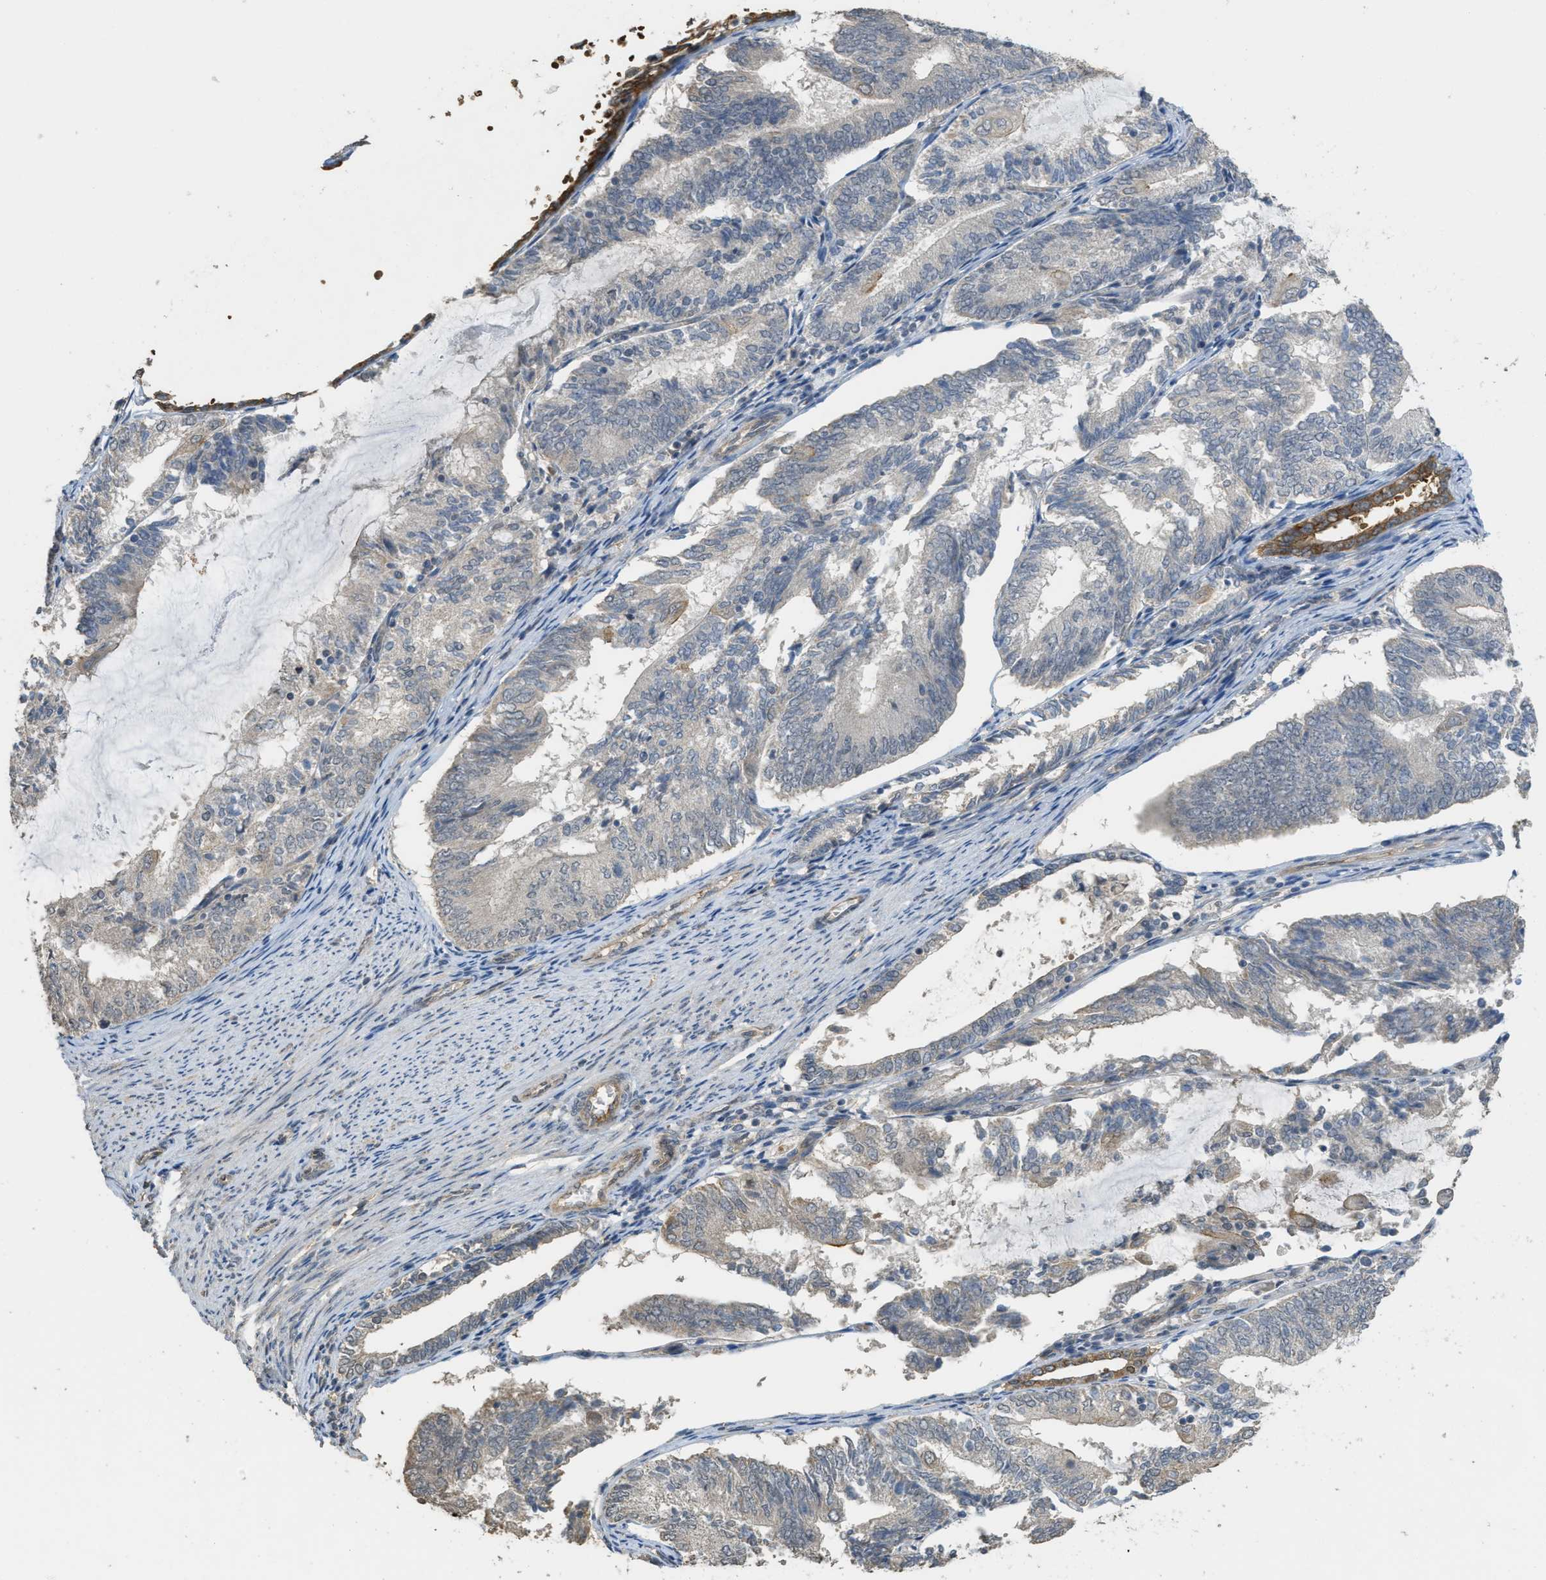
{"staining": {"intensity": "weak", "quantity": "<25%", "location": "cytoplasmic/membranous"}, "tissue": "endometrial cancer", "cell_type": "Tumor cells", "image_type": "cancer", "snomed": [{"axis": "morphology", "description": "Adenocarcinoma, NOS"}, {"axis": "topography", "description": "Endometrium"}], "caption": "Endometrial cancer (adenocarcinoma) was stained to show a protein in brown. There is no significant positivity in tumor cells. The staining is performed using DAB brown chromogen with nuclei counter-stained in using hematoxylin.", "gene": "IGF2BP2", "patient": {"sex": "female", "age": 81}}